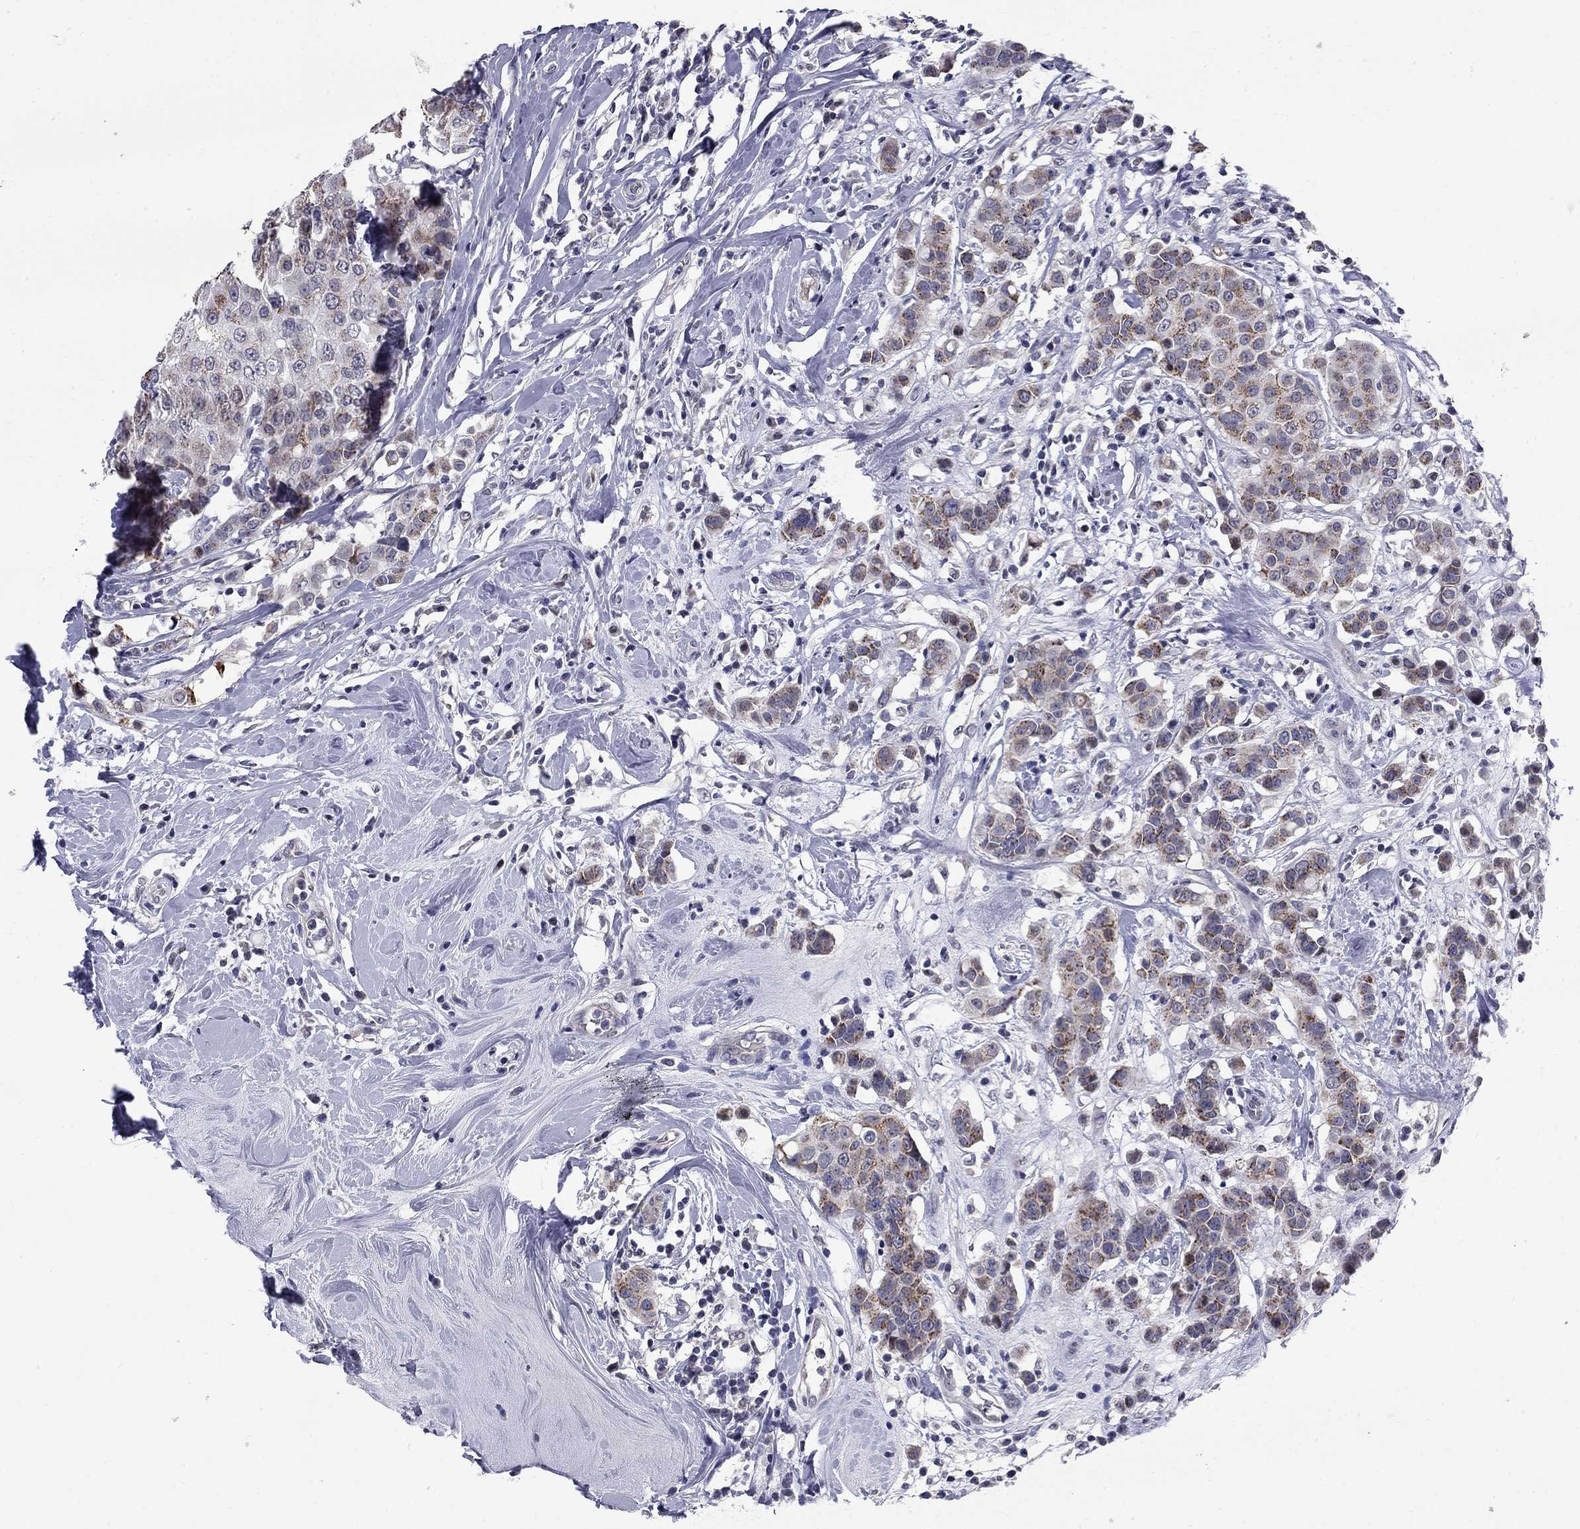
{"staining": {"intensity": "moderate", "quantity": "25%-75%", "location": "cytoplasmic/membranous"}, "tissue": "breast cancer", "cell_type": "Tumor cells", "image_type": "cancer", "snomed": [{"axis": "morphology", "description": "Duct carcinoma"}, {"axis": "topography", "description": "Breast"}], "caption": "Breast cancer (invasive ductal carcinoma) stained with IHC demonstrates moderate cytoplasmic/membranous positivity in about 25%-75% of tumor cells. The protein is shown in brown color, while the nuclei are stained blue.", "gene": "HTR4", "patient": {"sex": "female", "age": 27}}